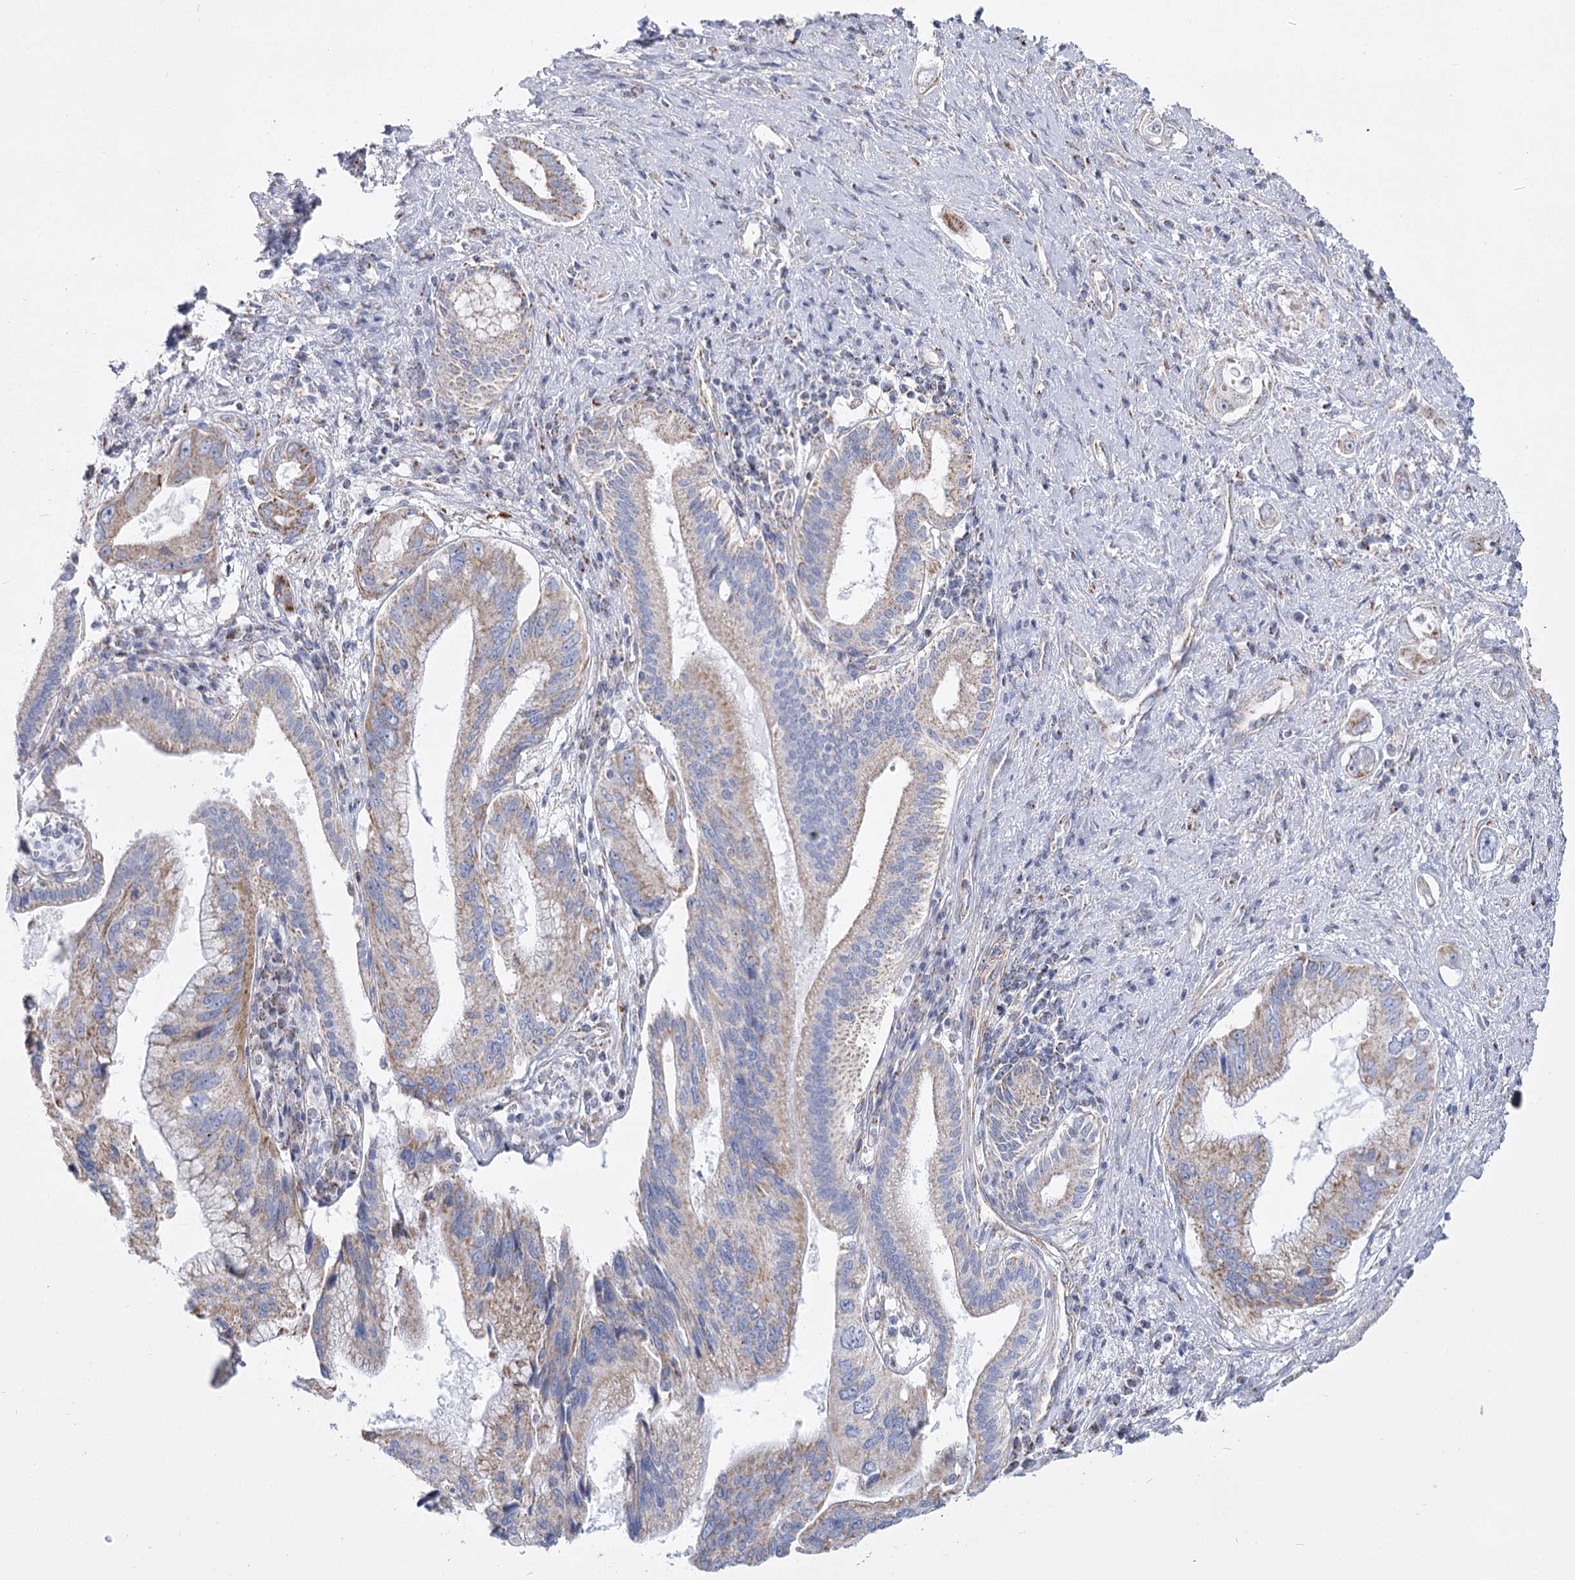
{"staining": {"intensity": "moderate", "quantity": "25%-75%", "location": "cytoplasmic/membranous"}, "tissue": "pancreatic cancer", "cell_type": "Tumor cells", "image_type": "cancer", "snomed": [{"axis": "morphology", "description": "Inflammation, NOS"}, {"axis": "morphology", "description": "Adenocarcinoma, NOS"}, {"axis": "topography", "description": "Pancreas"}], "caption": "Human adenocarcinoma (pancreatic) stained for a protein (brown) displays moderate cytoplasmic/membranous positive expression in about 25%-75% of tumor cells.", "gene": "PDHB", "patient": {"sex": "female", "age": 56}}